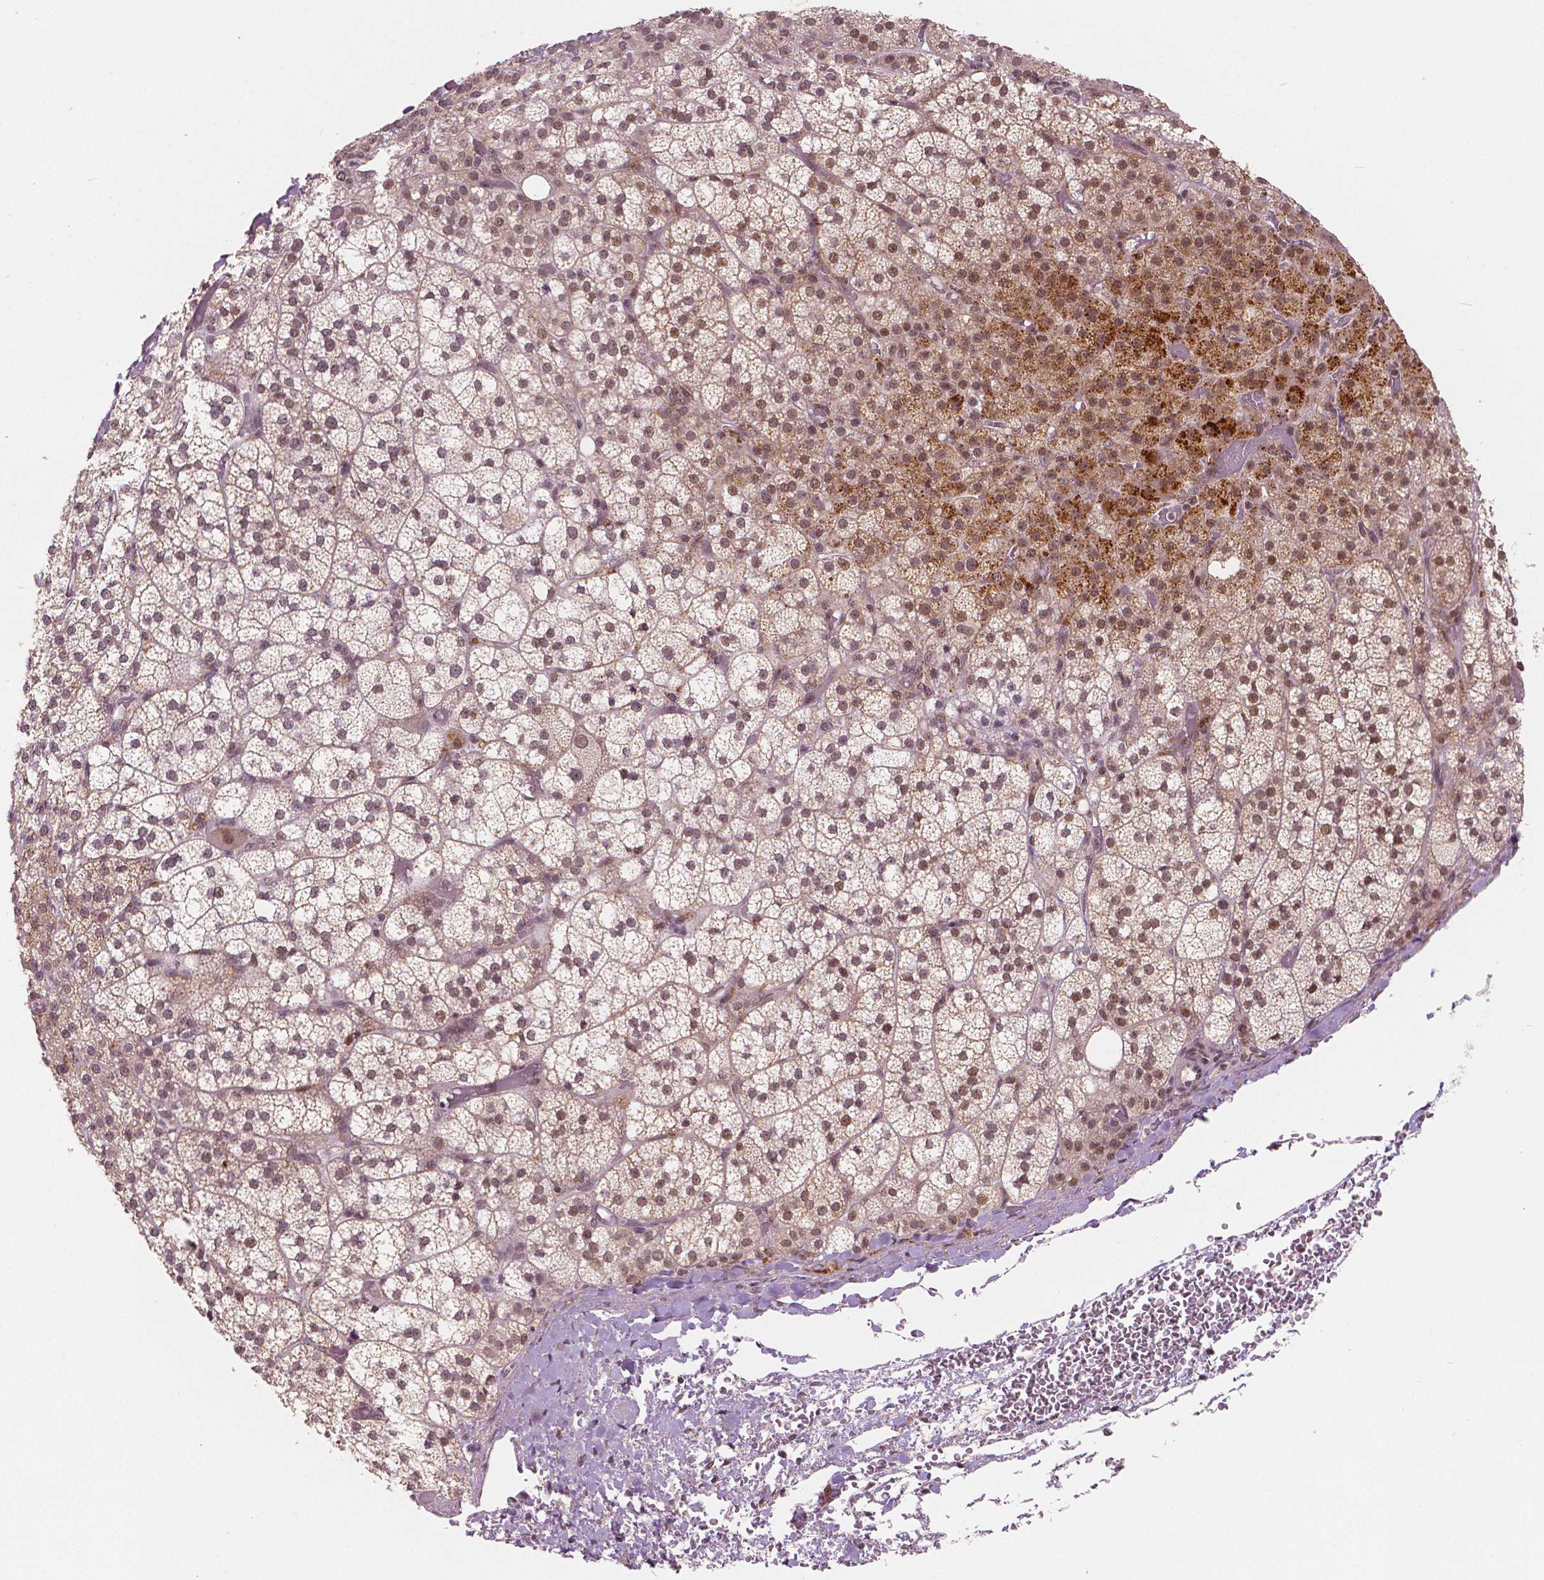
{"staining": {"intensity": "strong", "quantity": "25%-75%", "location": "cytoplasmic/membranous,nuclear"}, "tissue": "adrenal gland", "cell_type": "Glandular cells", "image_type": "normal", "snomed": [{"axis": "morphology", "description": "Normal tissue, NOS"}, {"axis": "topography", "description": "Adrenal gland"}], "caption": "Normal adrenal gland demonstrates strong cytoplasmic/membranous,nuclear positivity in approximately 25%-75% of glandular cells The staining was performed using DAB (3,3'-diaminobenzidine), with brown indicating positive protein expression. Nuclei are stained blue with hematoxylin..", "gene": "NSD2", "patient": {"sex": "female", "age": 60}}